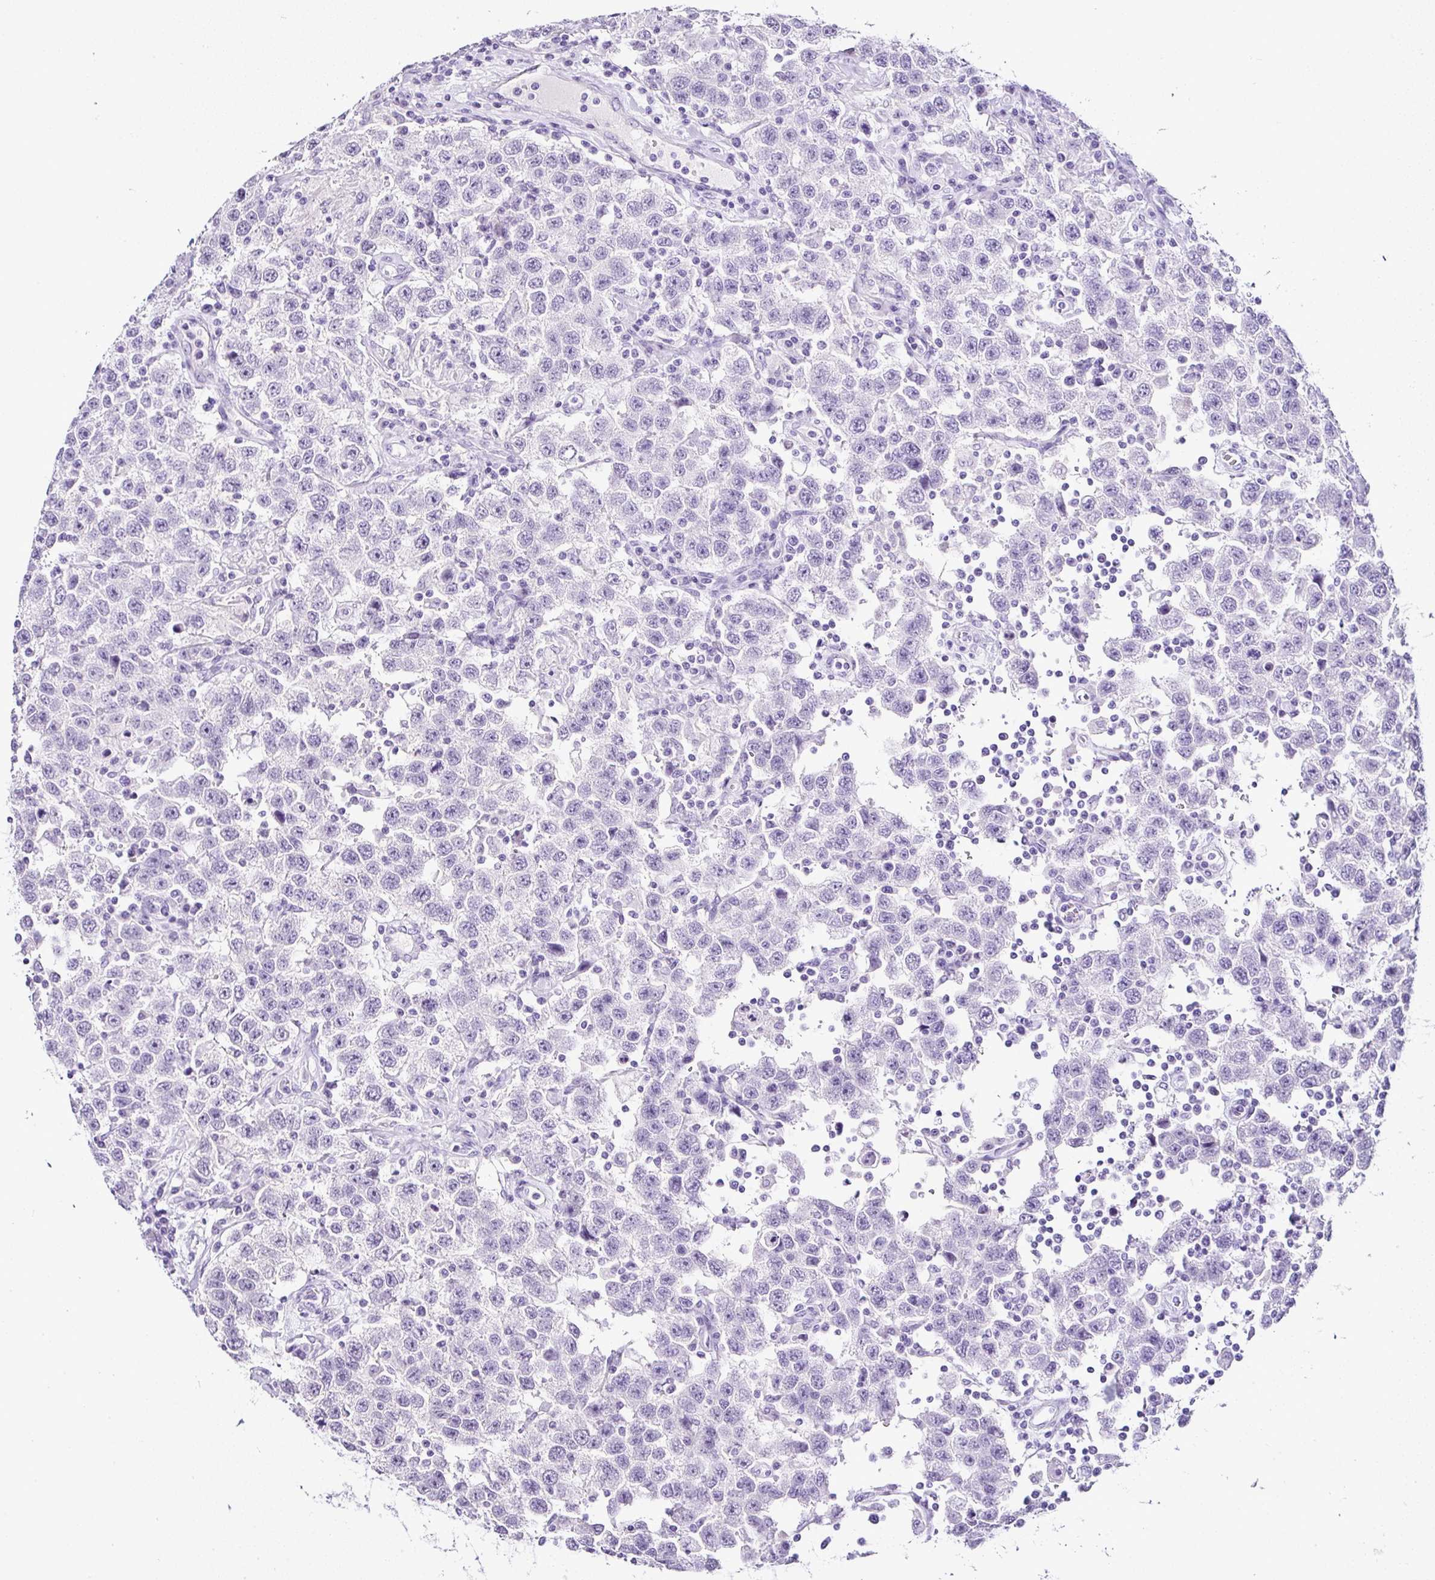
{"staining": {"intensity": "negative", "quantity": "none", "location": "none"}, "tissue": "testis cancer", "cell_type": "Tumor cells", "image_type": "cancer", "snomed": [{"axis": "morphology", "description": "Seminoma, NOS"}, {"axis": "topography", "description": "Testis"}], "caption": "Seminoma (testis) was stained to show a protein in brown. There is no significant positivity in tumor cells. (DAB immunohistochemistry with hematoxylin counter stain).", "gene": "SERPINB3", "patient": {"sex": "male", "age": 41}}